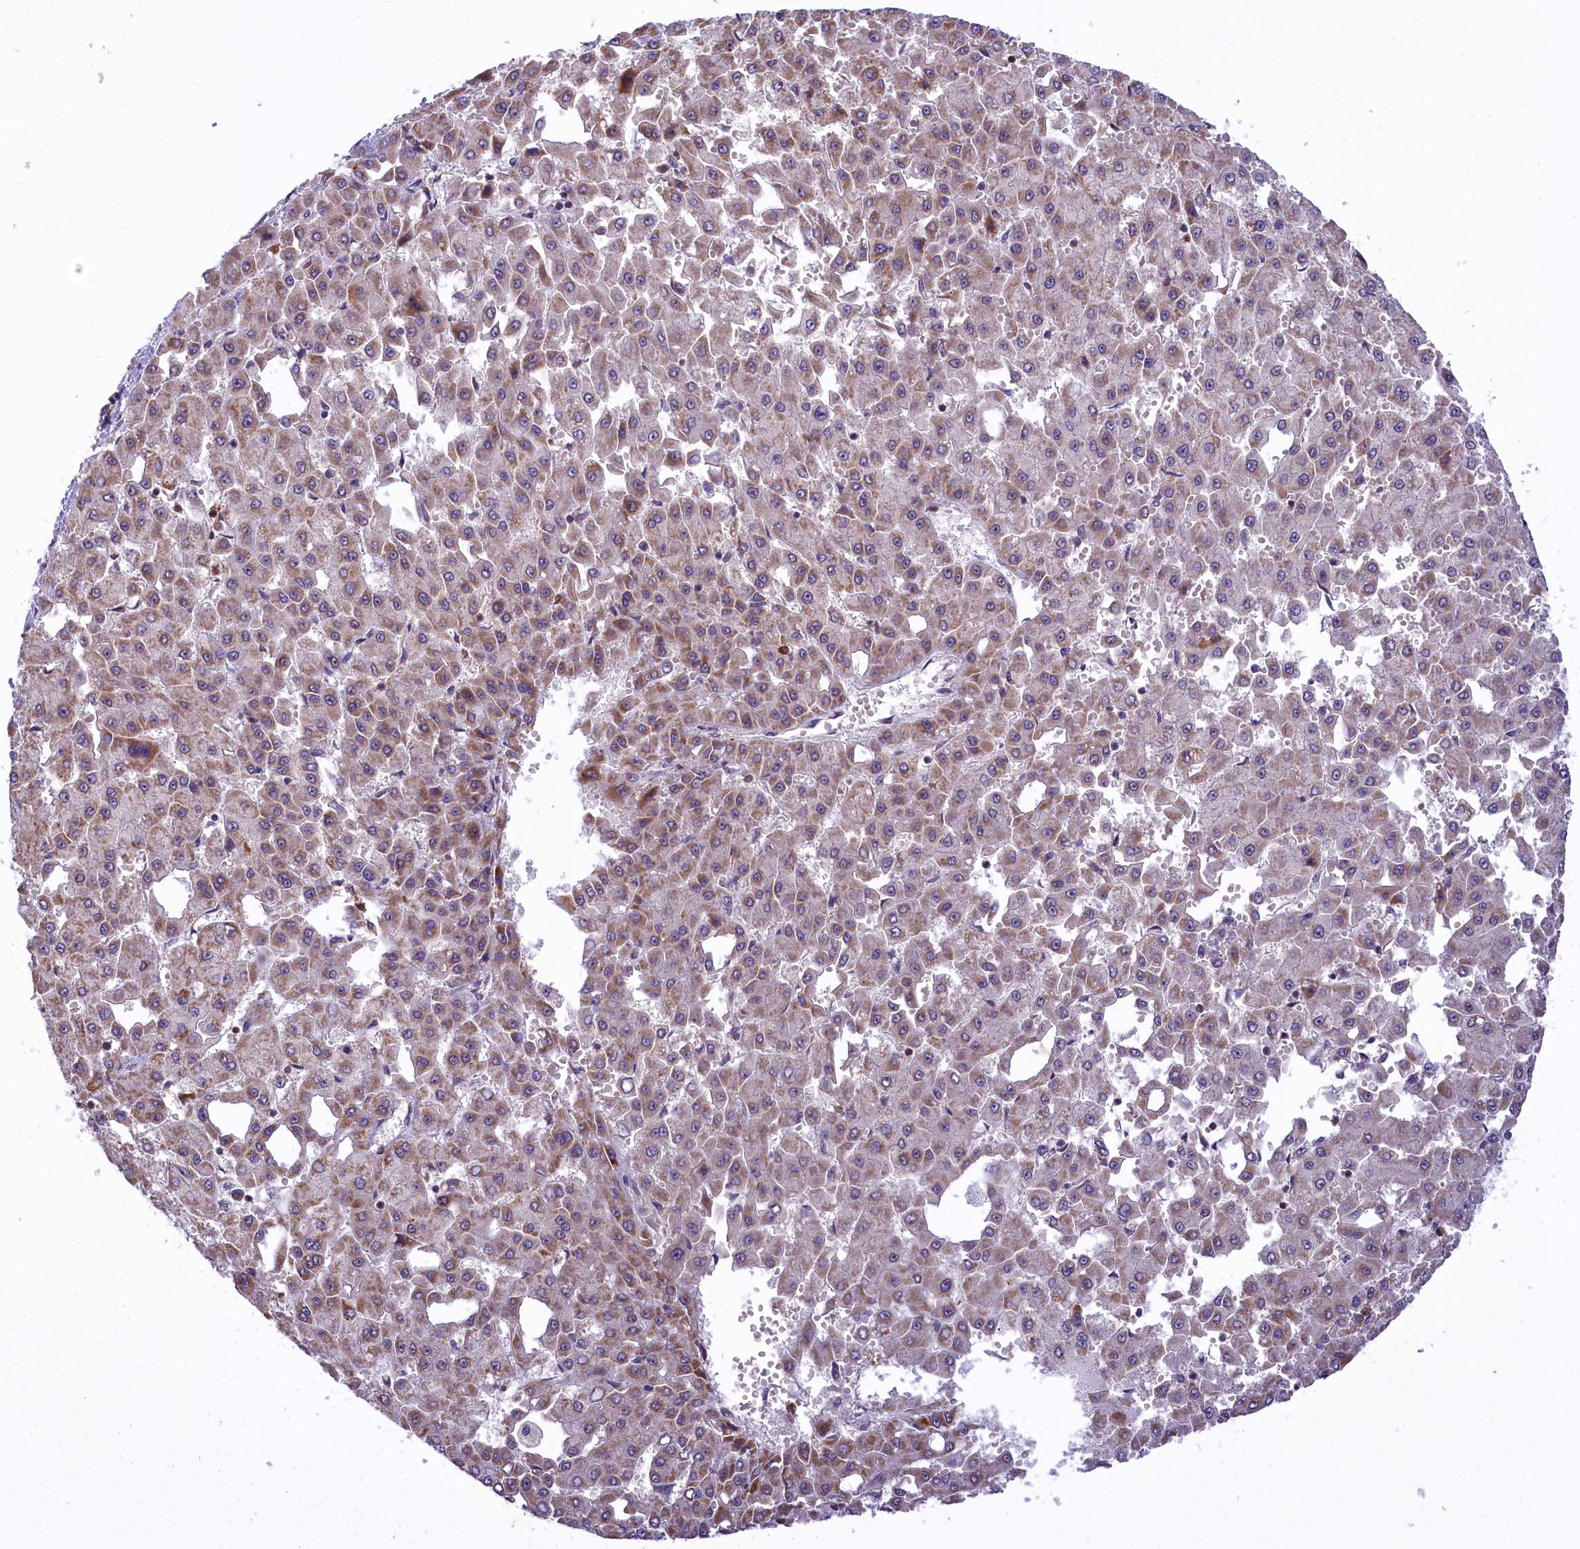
{"staining": {"intensity": "moderate", "quantity": "25%-75%", "location": "cytoplasmic/membranous"}, "tissue": "liver cancer", "cell_type": "Tumor cells", "image_type": "cancer", "snomed": [{"axis": "morphology", "description": "Carcinoma, Hepatocellular, NOS"}, {"axis": "topography", "description": "Liver"}], "caption": "Tumor cells demonstrate medium levels of moderate cytoplasmic/membranous positivity in approximately 25%-75% of cells in liver hepatocellular carcinoma.", "gene": "CARD8", "patient": {"sex": "male", "age": 47}}